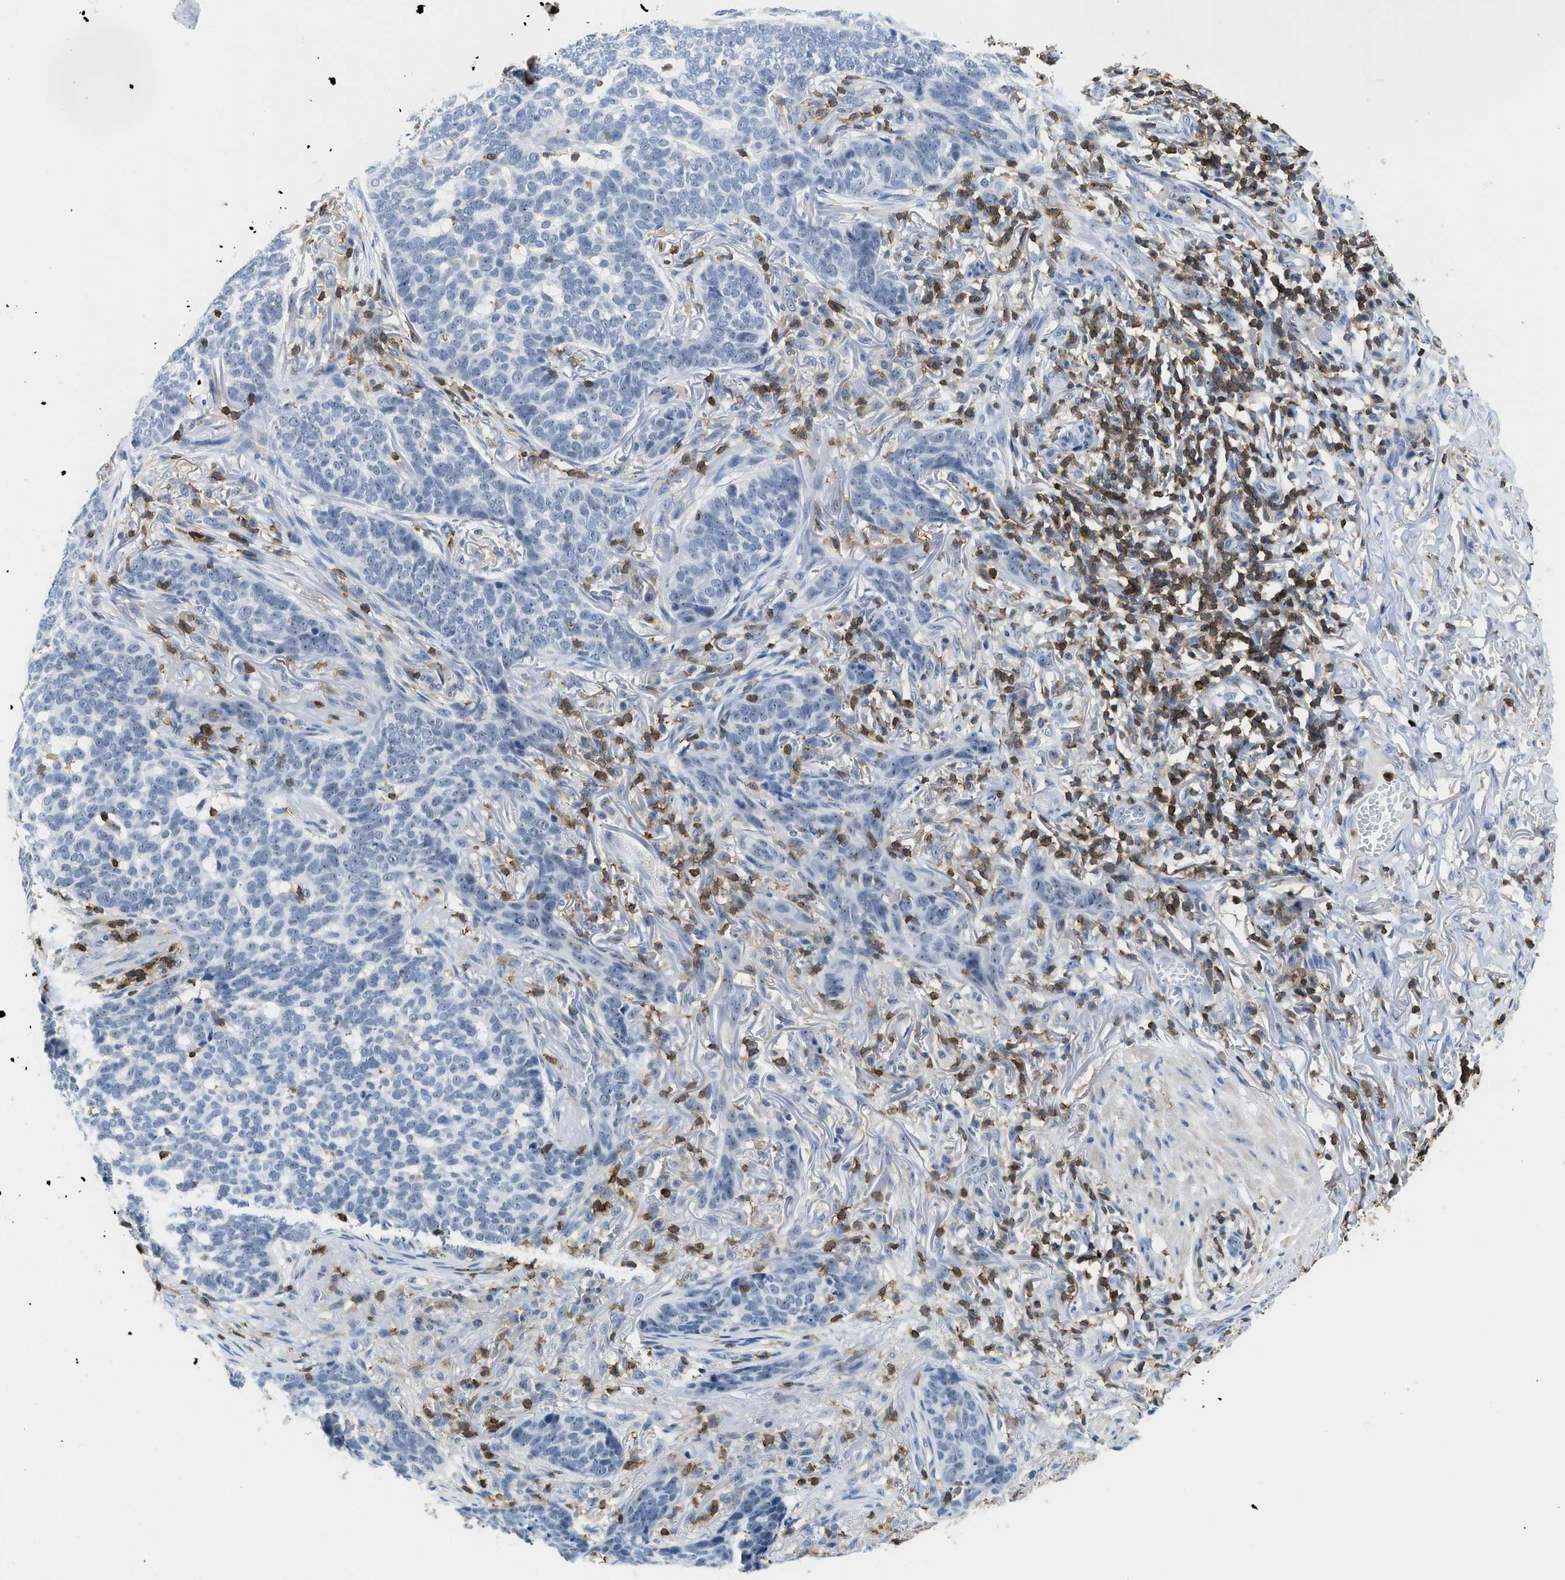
{"staining": {"intensity": "negative", "quantity": "none", "location": "none"}, "tissue": "skin cancer", "cell_type": "Tumor cells", "image_type": "cancer", "snomed": [{"axis": "morphology", "description": "Basal cell carcinoma"}, {"axis": "topography", "description": "Skin"}], "caption": "Tumor cells show no significant protein positivity in skin cancer. (DAB (3,3'-diaminobenzidine) IHC visualized using brightfield microscopy, high magnification).", "gene": "FAM151A", "patient": {"sex": "male", "age": 85}}